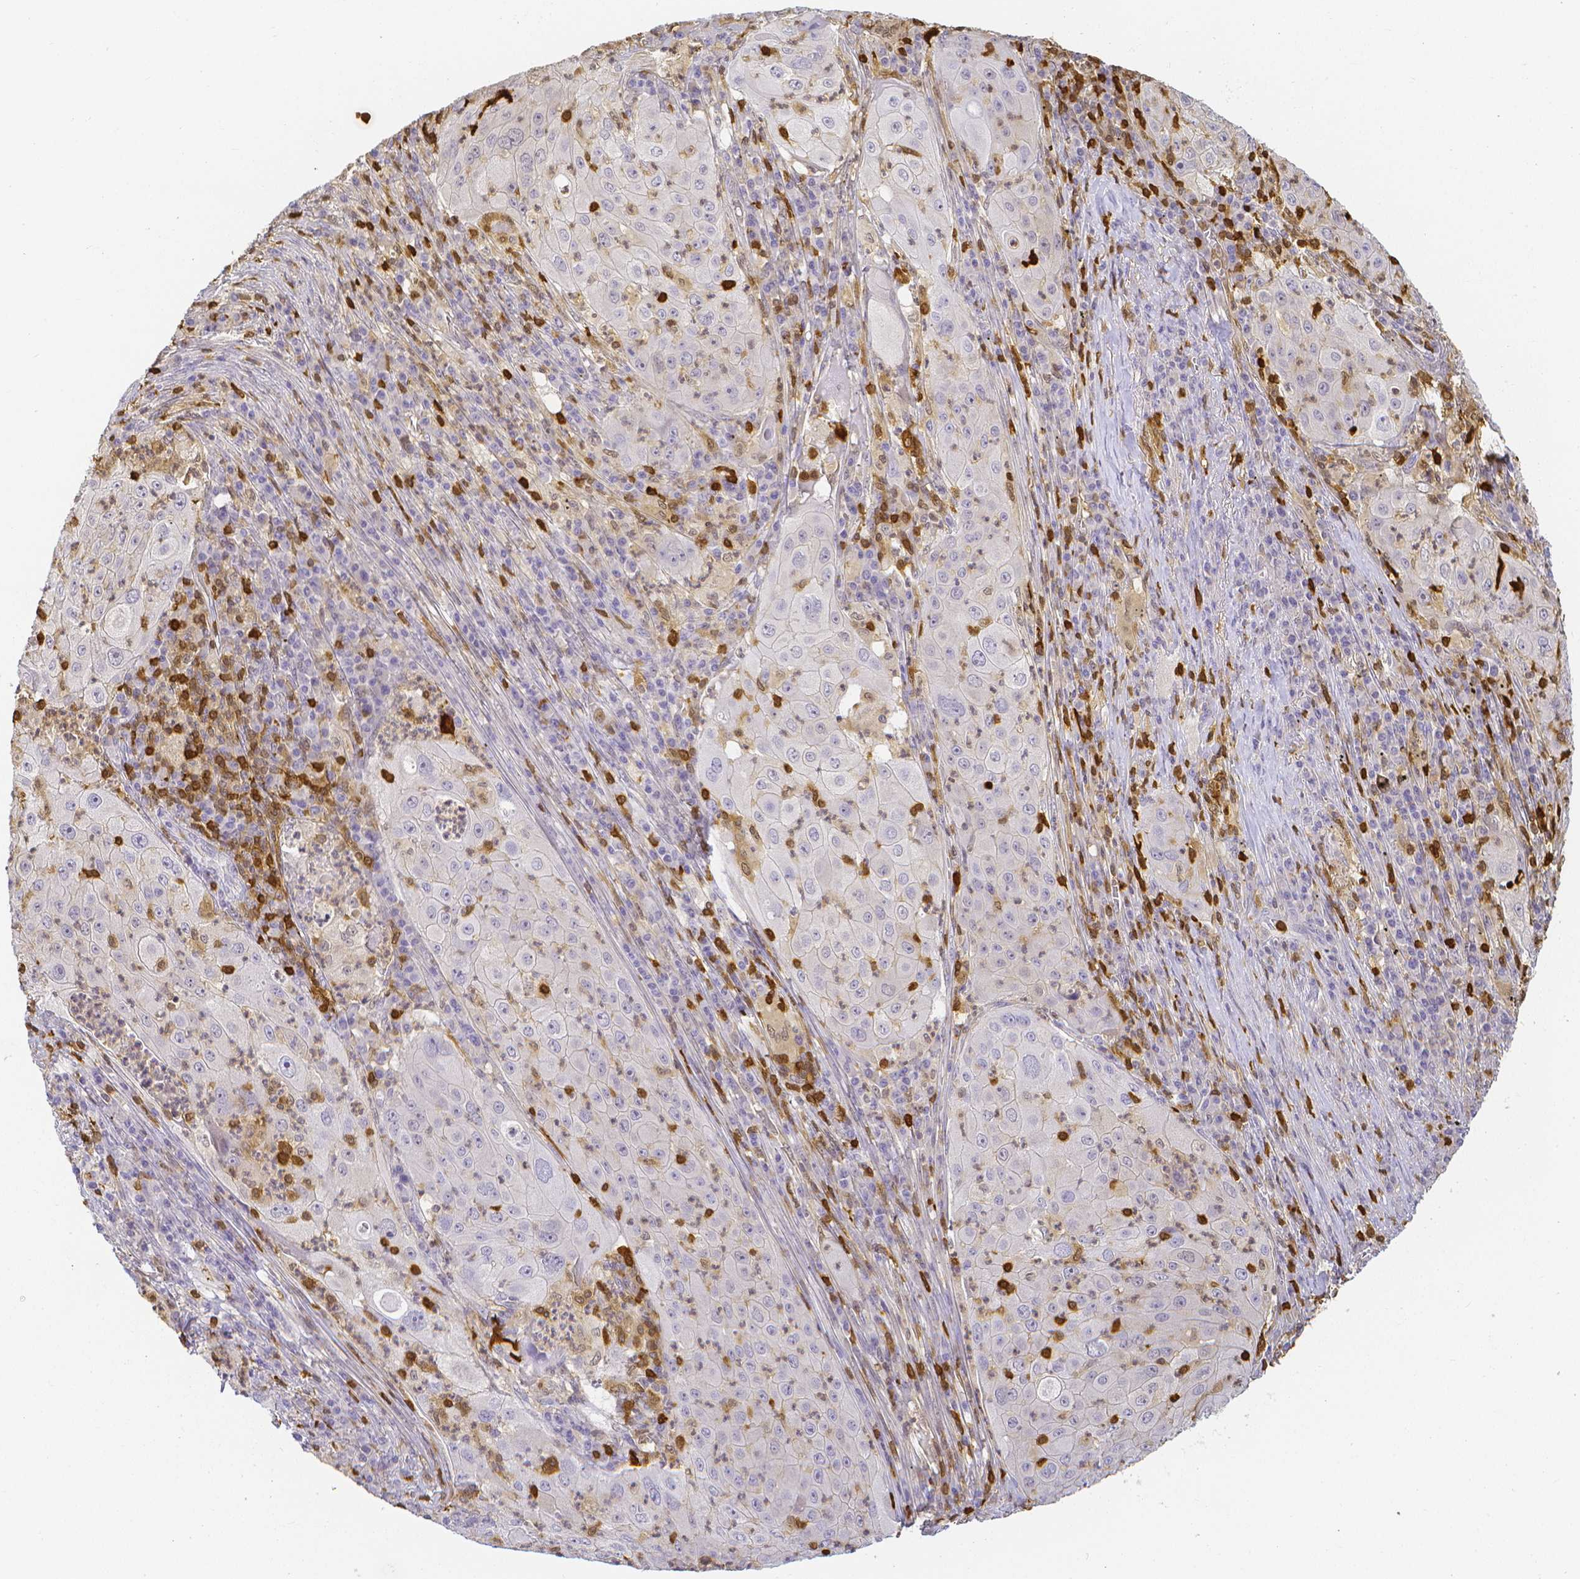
{"staining": {"intensity": "negative", "quantity": "none", "location": "none"}, "tissue": "lung cancer", "cell_type": "Tumor cells", "image_type": "cancer", "snomed": [{"axis": "morphology", "description": "Squamous cell carcinoma, NOS"}, {"axis": "topography", "description": "Lung"}], "caption": "High magnification brightfield microscopy of squamous cell carcinoma (lung) stained with DAB (3,3'-diaminobenzidine) (brown) and counterstained with hematoxylin (blue): tumor cells show no significant staining. The staining was performed using DAB to visualize the protein expression in brown, while the nuclei were stained in blue with hematoxylin (Magnification: 20x).", "gene": "COTL1", "patient": {"sex": "female", "age": 59}}